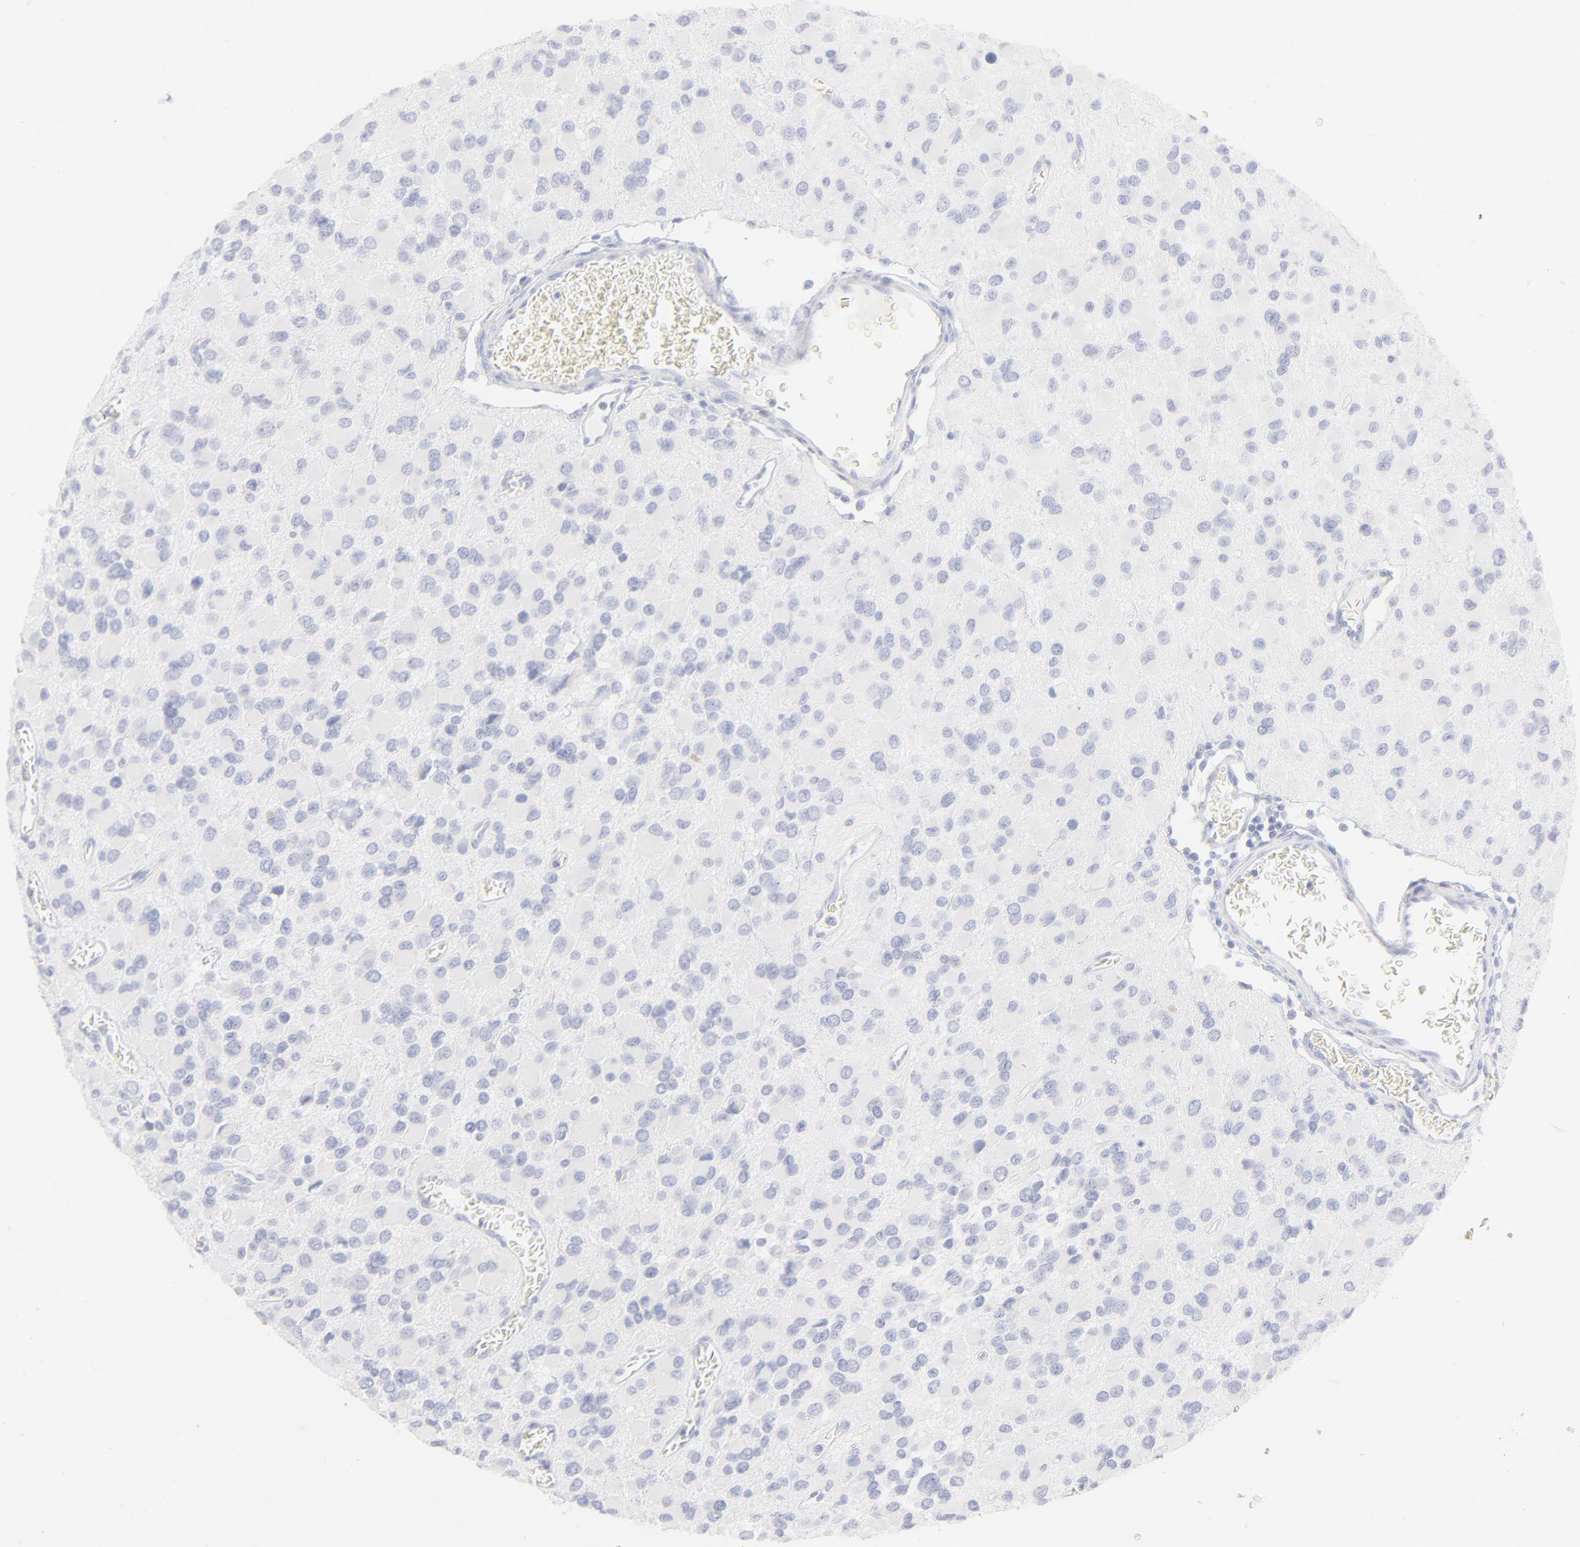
{"staining": {"intensity": "negative", "quantity": "none", "location": "none"}, "tissue": "glioma", "cell_type": "Tumor cells", "image_type": "cancer", "snomed": [{"axis": "morphology", "description": "Glioma, malignant, Low grade"}, {"axis": "topography", "description": "Brain"}], "caption": "A photomicrograph of glioma stained for a protein reveals no brown staining in tumor cells.", "gene": "ELF3", "patient": {"sex": "male", "age": 42}}